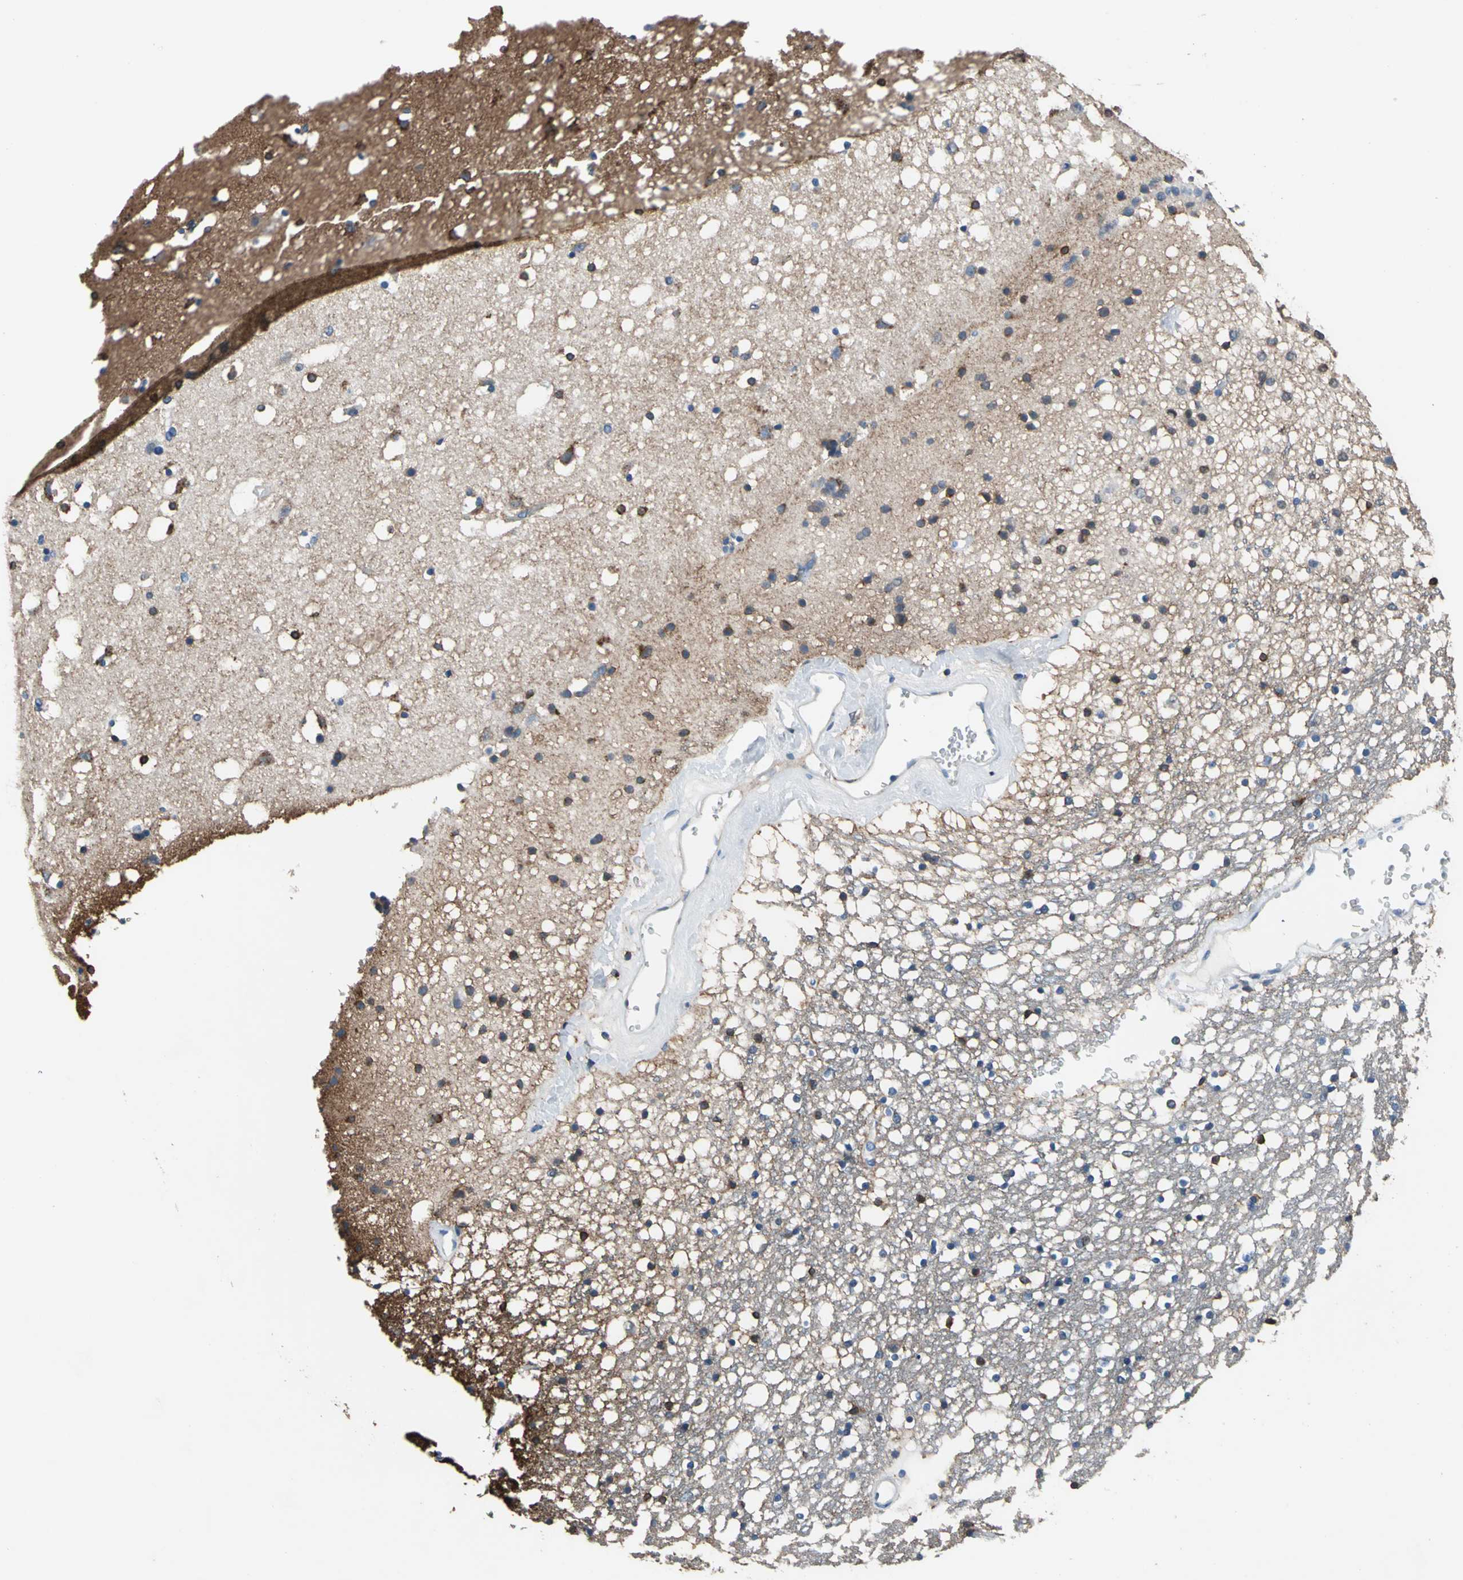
{"staining": {"intensity": "strong", "quantity": "<25%", "location": "cytoplasmic/membranous"}, "tissue": "caudate", "cell_type": "Glial cells", "image_type": "normal", "snomed": [{"axis": "morphology", "description": "Normal tissue, NOS"}, {"axis": "topography", "description": "Lateral ventricle wall"}], "caption": "DAB (3,3'-diaminobenzidine) immunohistochemical staining of unremarkable human caudate displays strong cytoplasmic/membranous protein expression in approximately <25% of glial cells.", "gene": "PRKCA", "patient": {"sex": "male", "age": 45}}